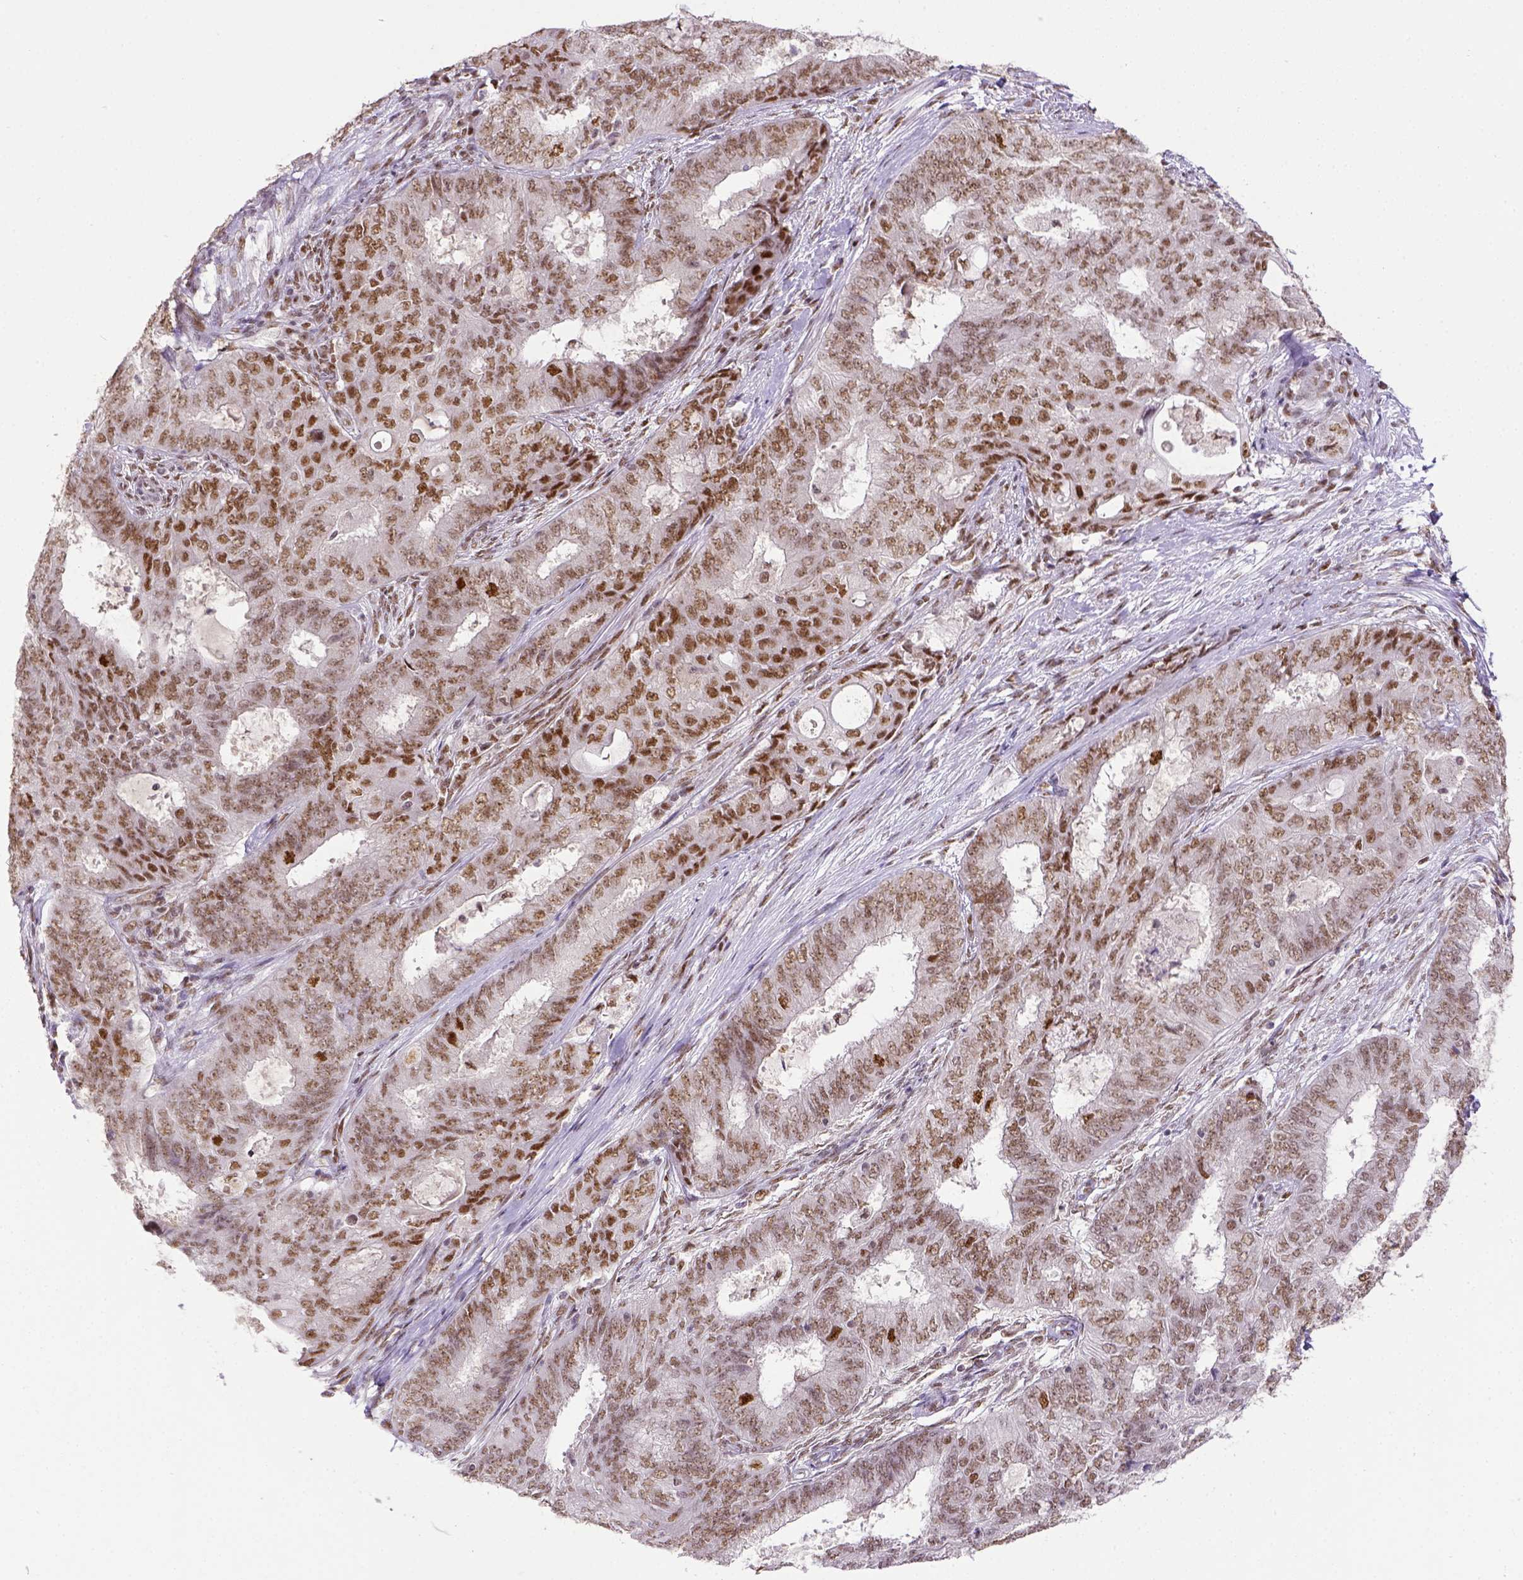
{"staining": {"intensity": "moderate", "quantity": ">75%", "location": "nuclear"}, "tissue": "endometrial cancer", "cell_type": "Tumor cells", "image_type": "cancer", "snomed": [{"axis": "morphology", "description": "Adenocarcinoma, NOS"}, {"axis": "topography", "description": "Endometrium"}], "caption": "The image displays a brown stain indicating the presence of a protein in the nuclear of tumor cells in endometrial adenocarcinoma. Immunohistochemistry (ihc) stains the protein of interest in brown and the nuclei are stained blue.", "gene": "ERCC1", "patient": {"sex": "female", "age": 62}}